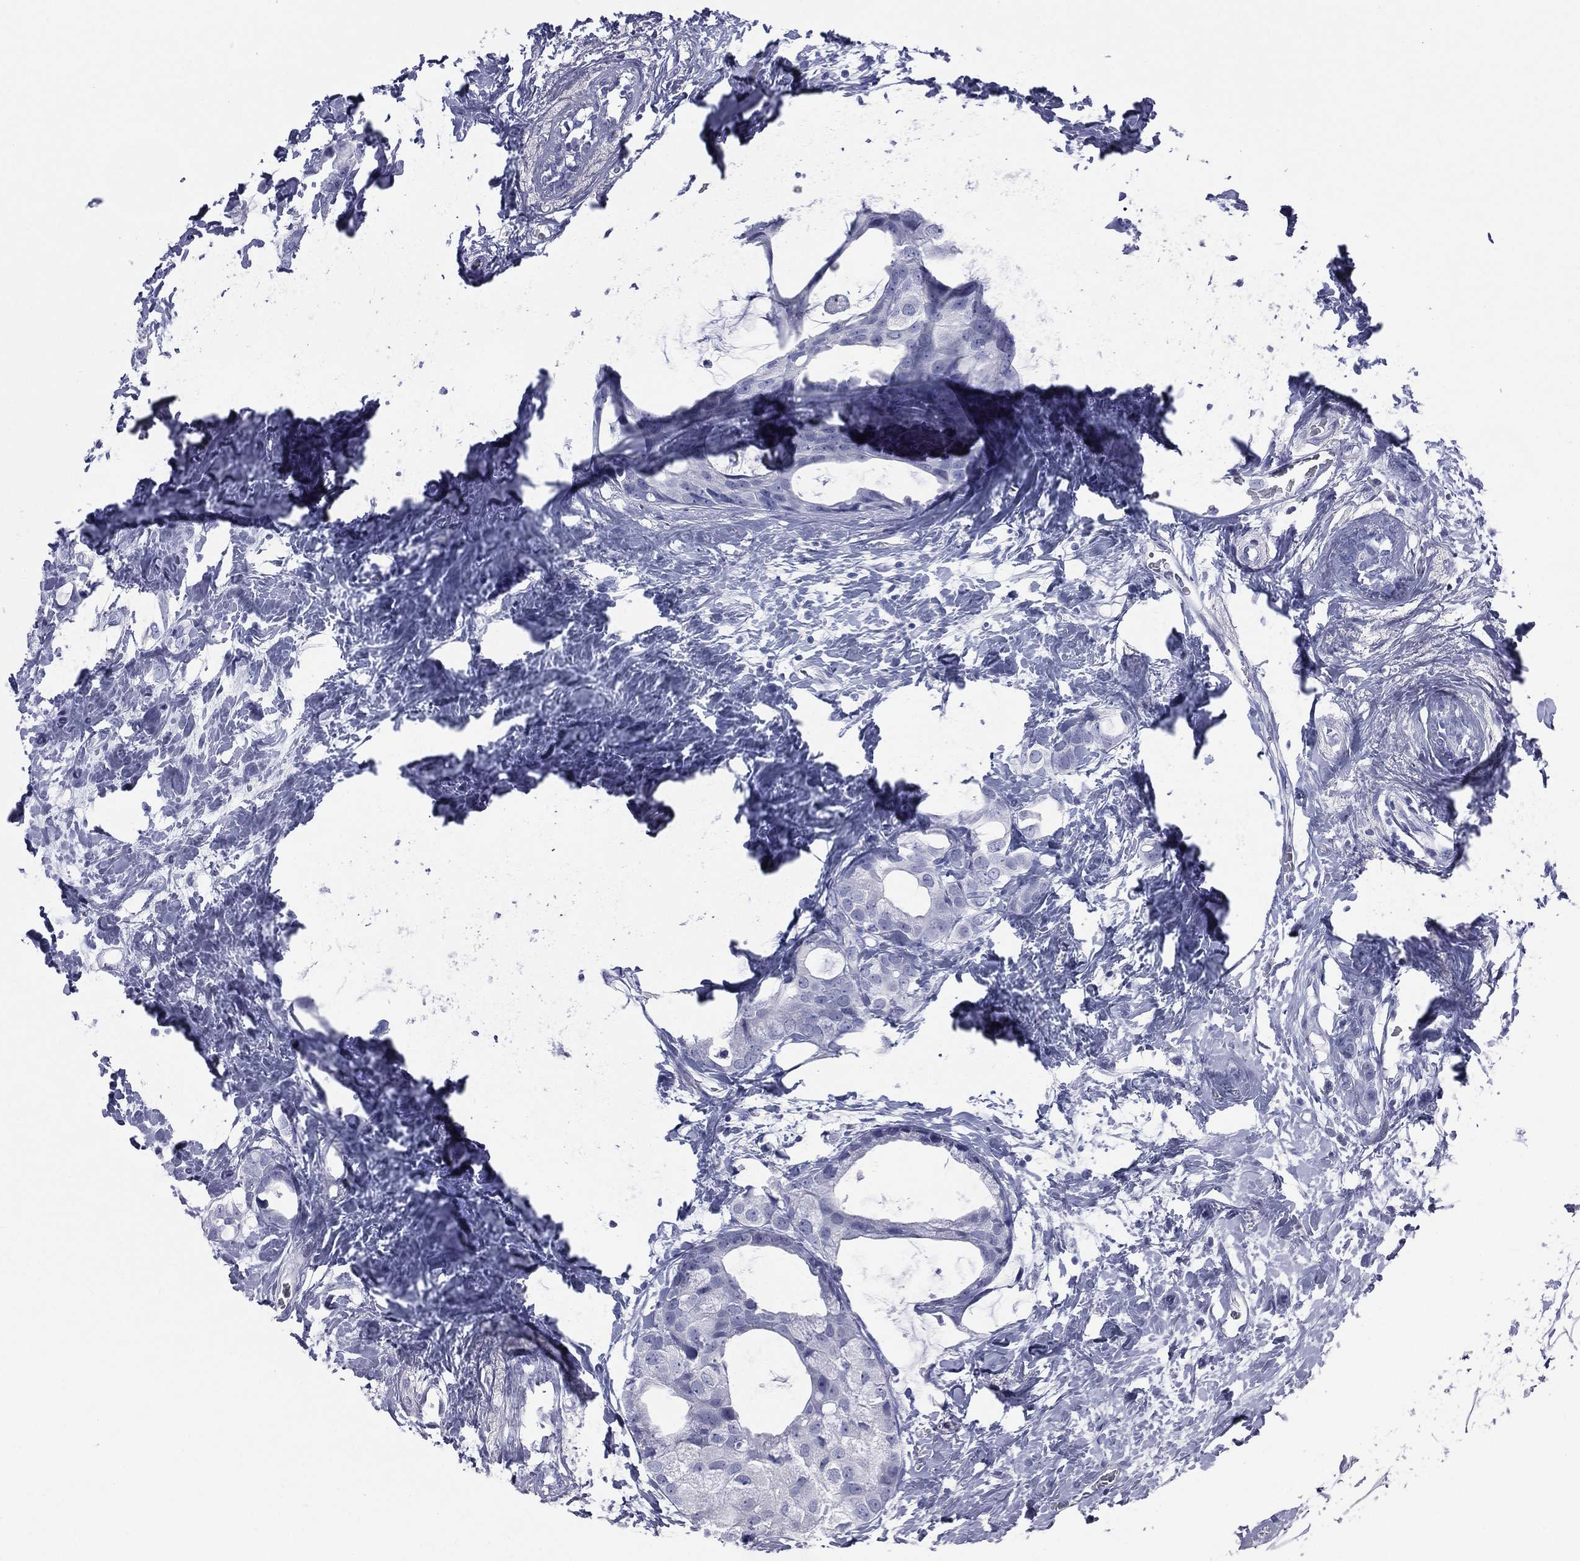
{"staining": {"intensity": "negative", "quantity": "none", "location": "none"}, "tissue": "breast cancer", "cell_type": "Tumor cells", "image_type": "cancer", "snomed": [{"axis": "morphology", "description": "Duct carcinoma"}, {"axis": "topography", "description": "Breast"}], "caption": "This is an immunohistochemistry histopathology image of intraductal carcinoma (breast). There is no positivity in tumor cells.", "gene": "MLN", "patient": {"sex": "female", "age": 45}}